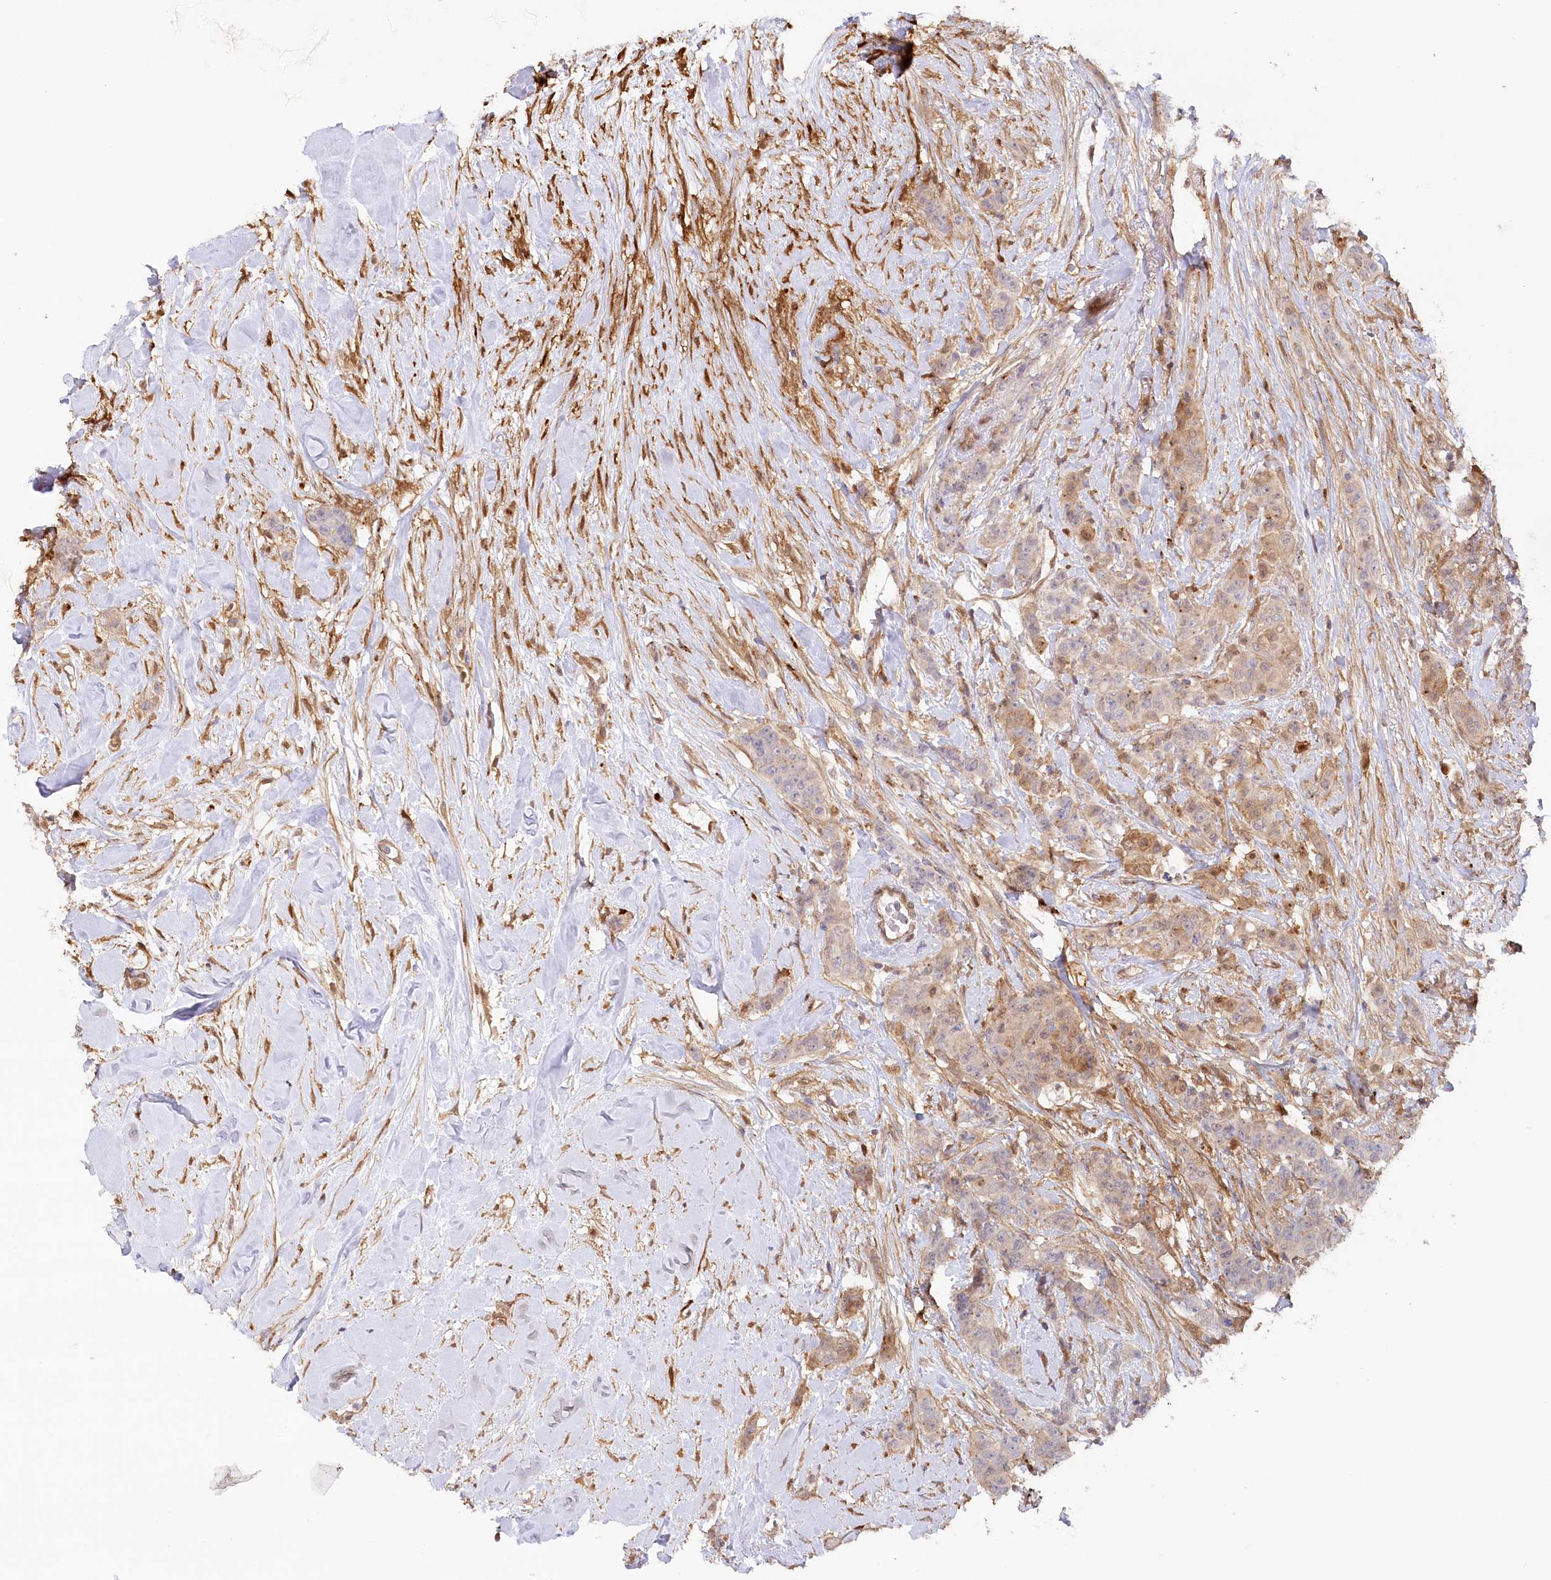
{"staining": {"intensity": "weak", "quantity": "25%-75%", "location": "cytoplasmic/membranous"}, "tissue": "breast cancer", "cell_type": "Tumor cells", "image_type": "cancer", "snomed": [{"axis": "morphology", "description": "Duct carcinoma"}, {"axis": "topography", "description": "Breast"}], "caption": "Immunohistochemical staining of breast cancer displays low levels of weak cytoplasmic/membranous protein expression in about 25%-75% of tumor cells.", "gene": "GBE1", "patient": {"sex": "female", "age": 40}}